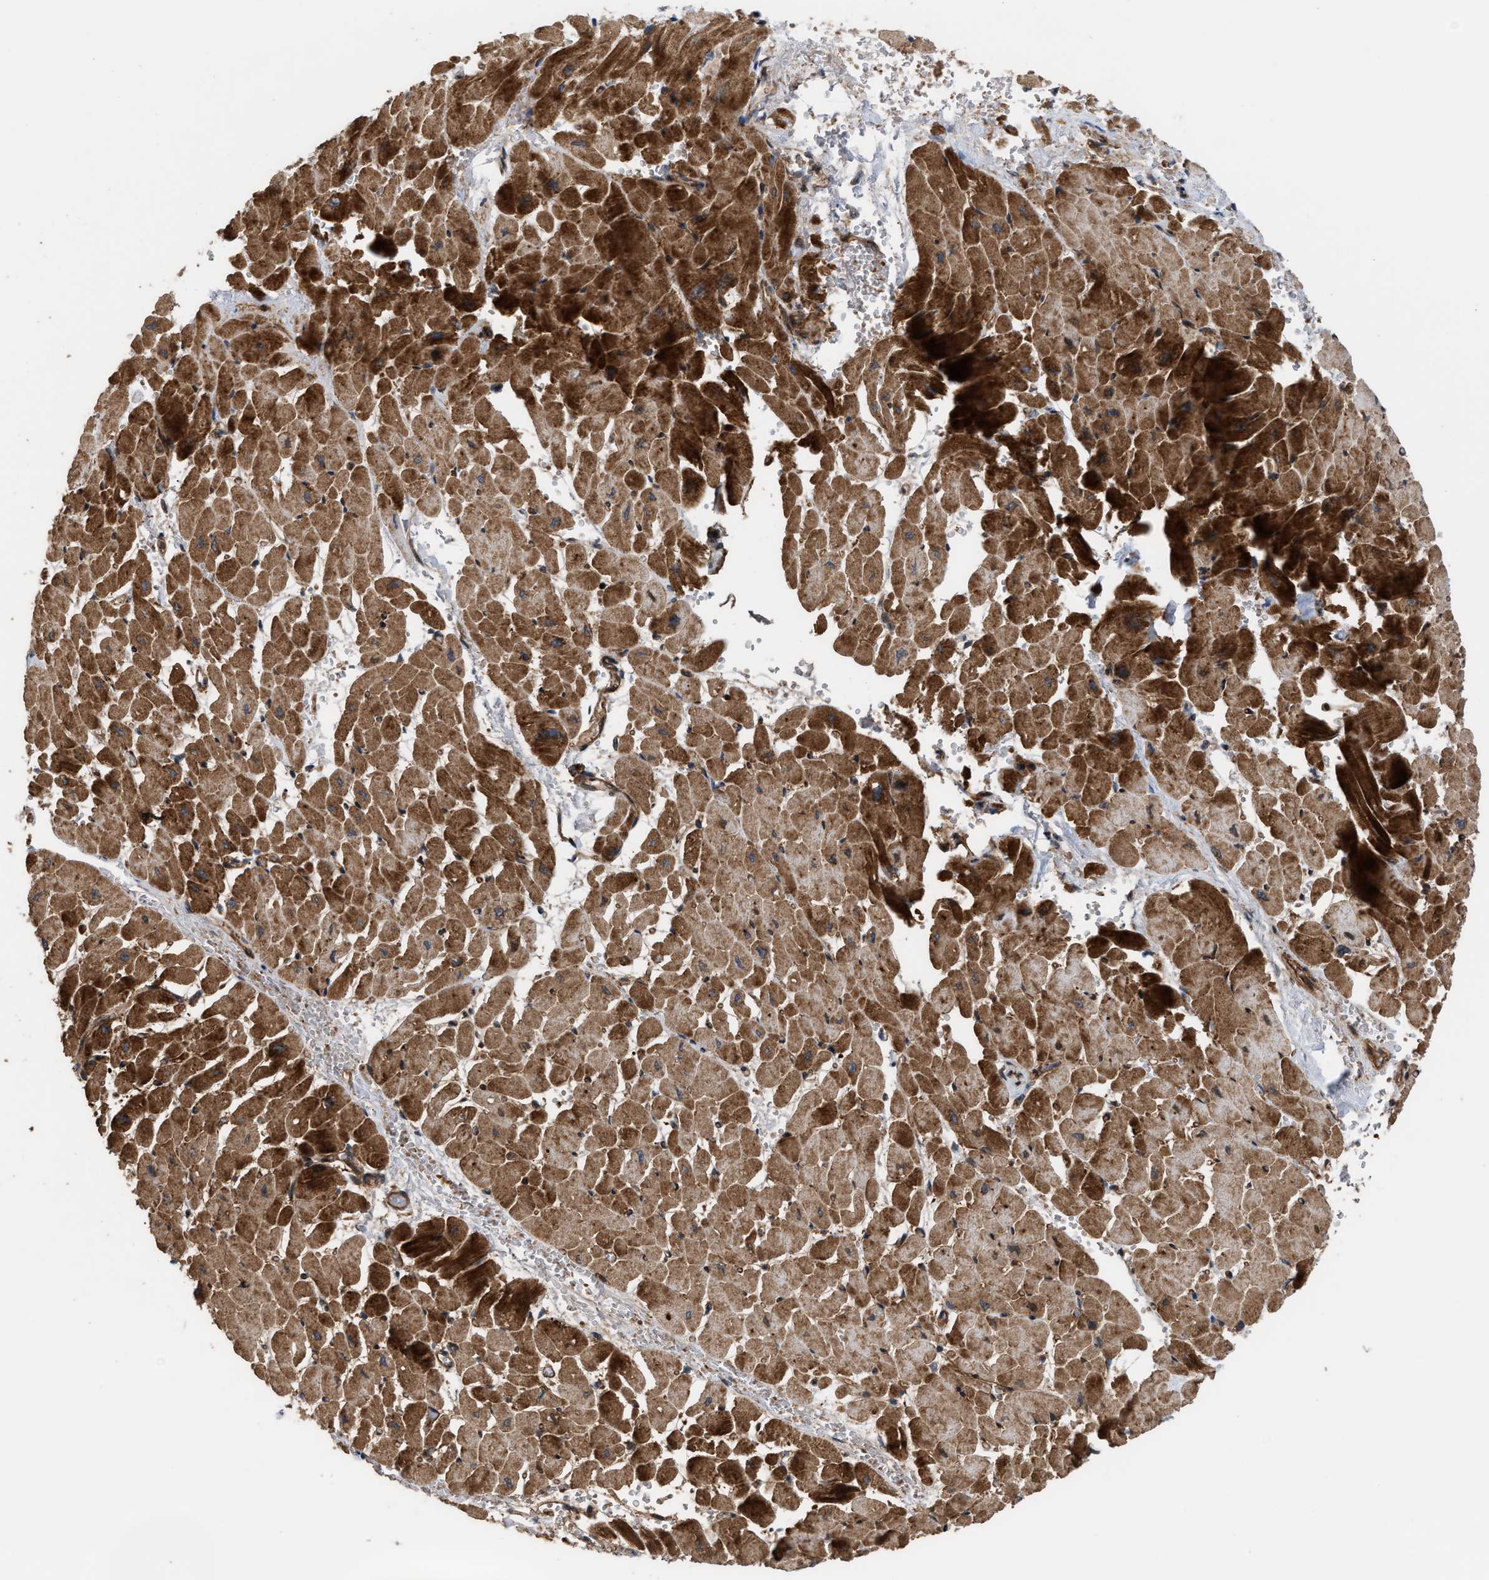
{"staining": {"intensity": "strong", "quantity": ">75%", "location": "cytoplasmic/membranous"}, "tissue": "heart muscle", "cell_type": "Cardiomyocytes", "image_type": "normal", "snomed": [{"axis": "morphology", "description": "Normal tissue, NOS"}, {"axis": "topography", "description": "Heart"}], "caption": "About >75% of cardiomyocytes in unremarkable human heart muscle display strong cytoplasmic/membranous protein positivity as visualized by brown immunohistochemical staining.", "gene": "STAU1", "patient": {"sex": "male", "age": 45}}